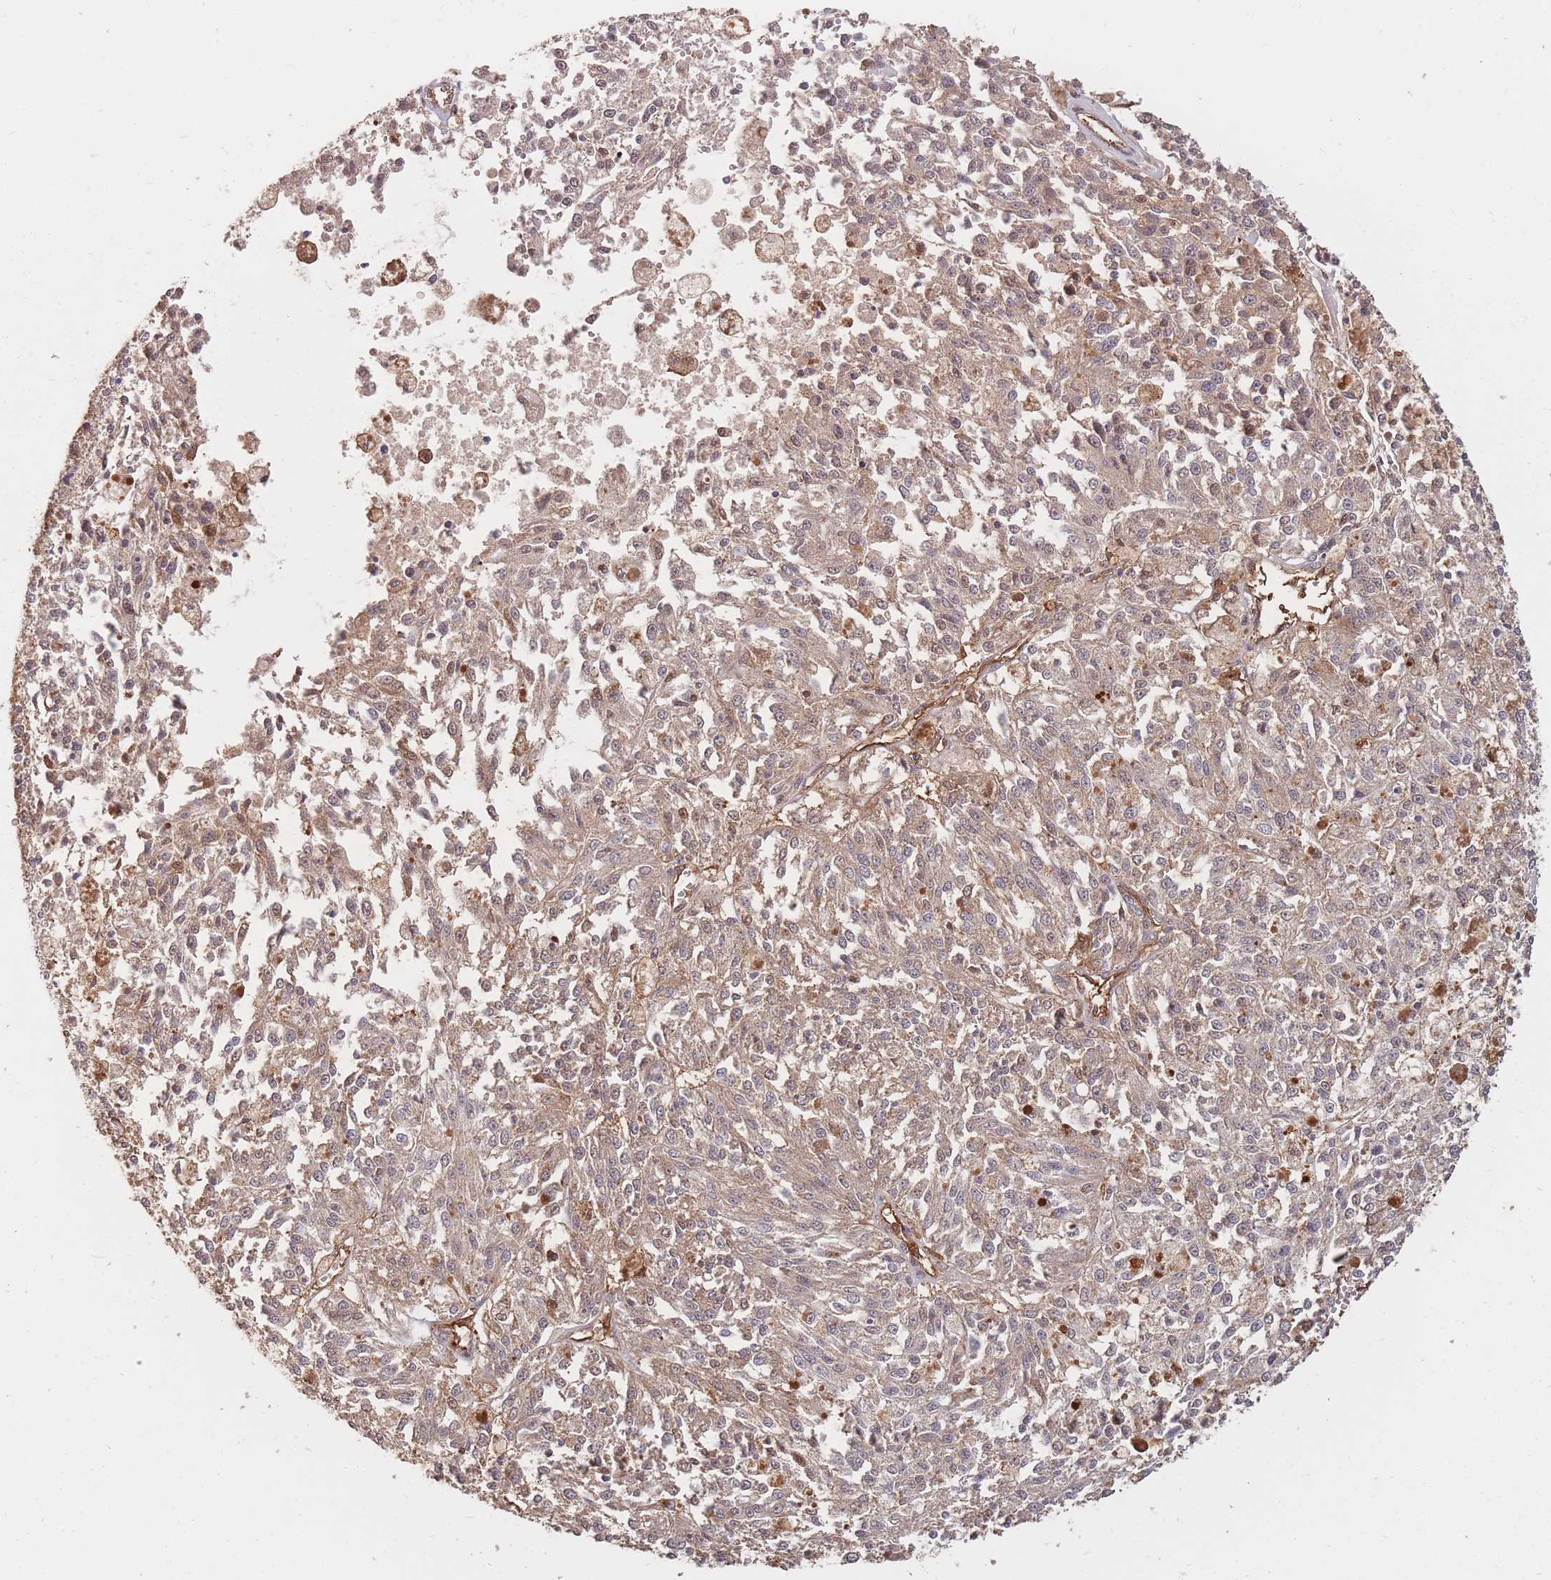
{"staining": {"intensity": "weak", "quantity": "25%-75%", "location": "cytoplasmic/membranous"}, "tissue": "melanoma", "cell_type": "Tumor cells", "image_type": "cancer", "snomed": [{"axis": "morphology", "description": "Malignant melanoma, NOS"}, {"axis": "topography", "description": "Skin"}], "caption": "Tumor cells demonstrate low levels of weak cytoplasmic/membranous positivity in about 25%-75% of cells in melanoma. (IHC, brightfield microscopy, high magnification).", "gene": "PLS3", "patient": {"sex": "female", "age": 64}}